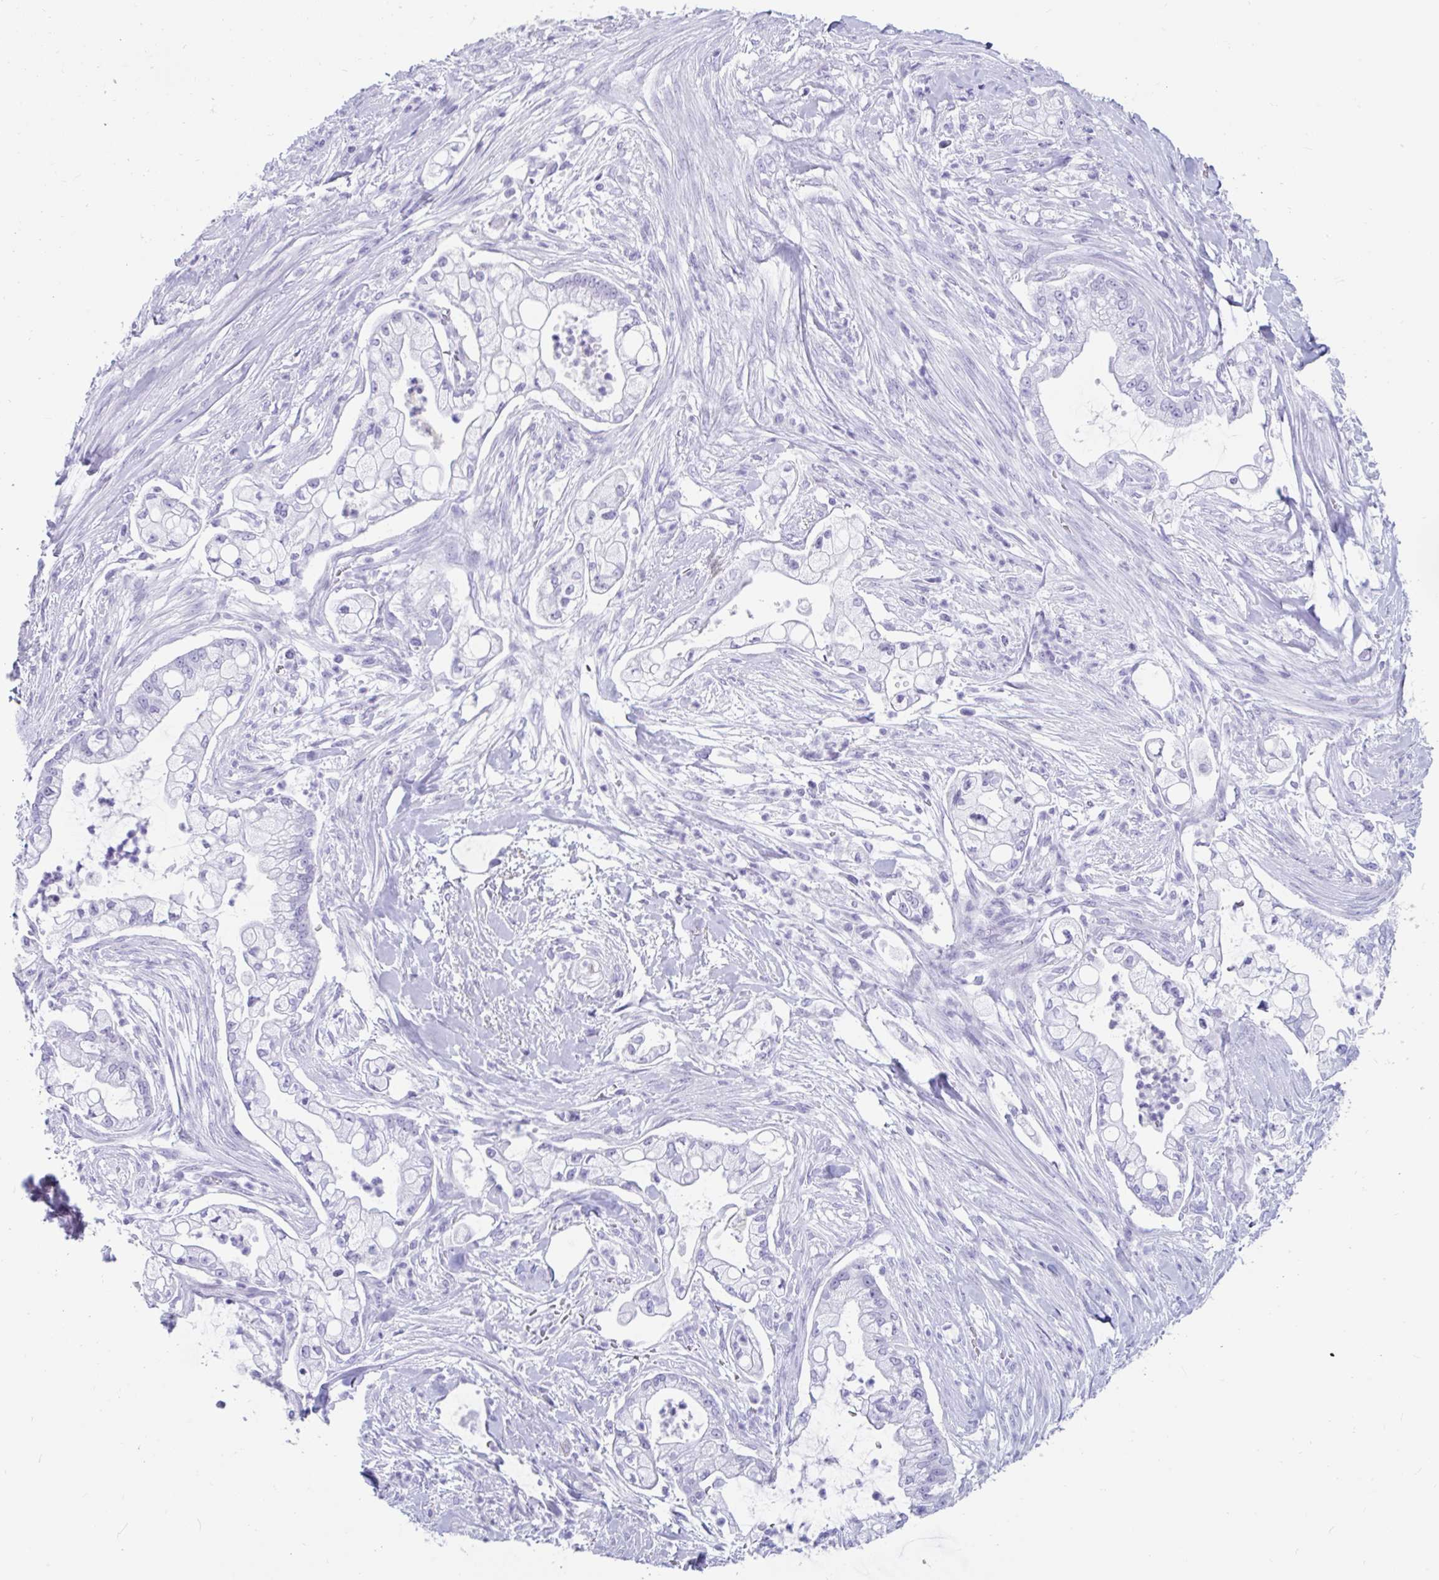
{"staining": {"intensity": "negative", "quantity": "none", "location": "none"}, "tissue": "pancreatic cancer", "cell_type": "Tumor cells", "image_type": "cancer", "snomed": [{"axis": "morphology", "description": "Adenocarcinoma, NOS"}, {"axis": "topography", "description": "Pancreas"}], "caption": "This is a image of immunohistochemistry staining of adenocarcinoma (pancreatic), which shows no staining in tumor cells.", "gene": "GKN2", "patient": {"sex": "female", "age": 69}}